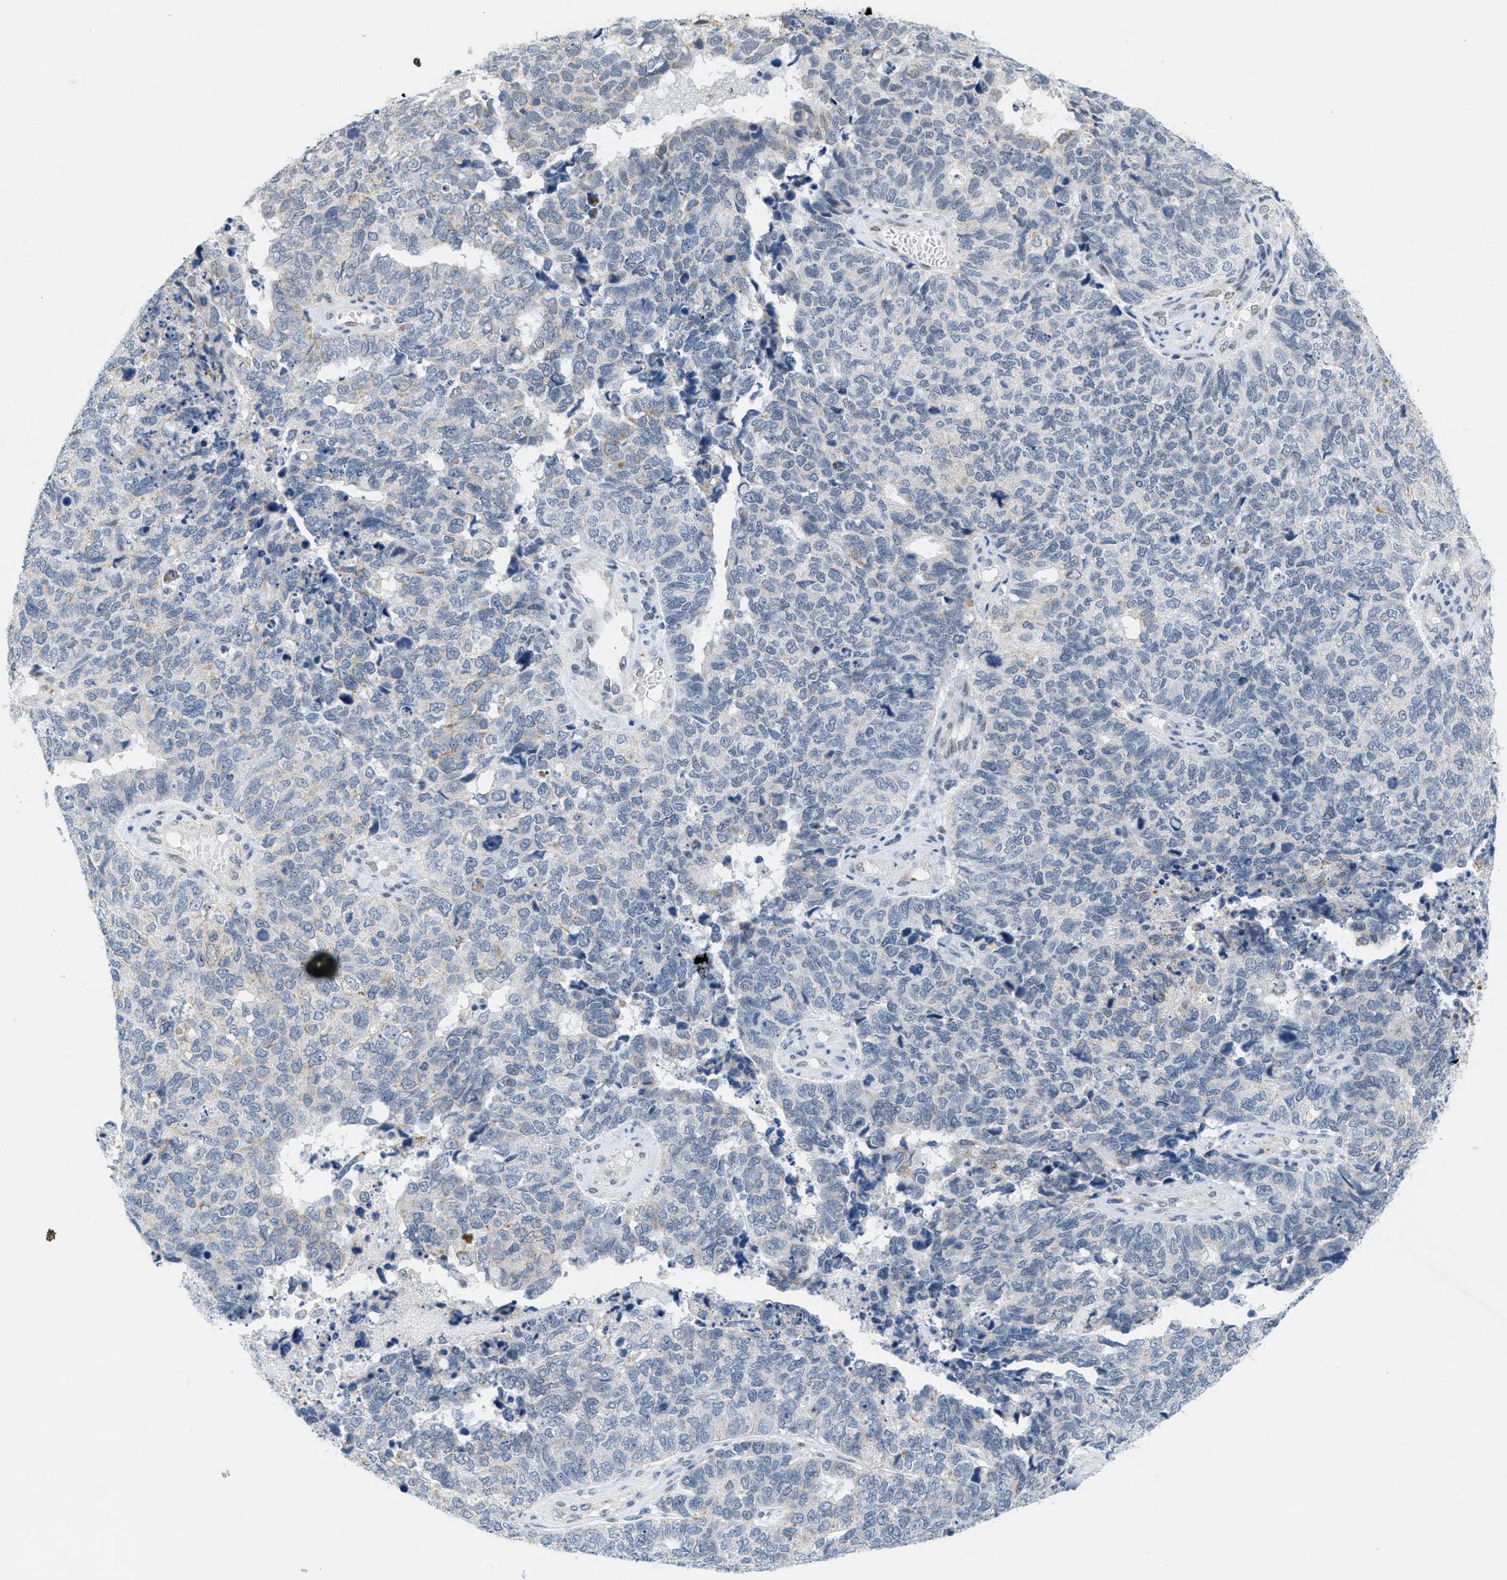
{"staining": {"intensity": "negative", "quantity": "none", "location": "none"}, "tissue": "cervical cancer", "cell_type": "Tumor cells", "image_type": "cancer", "snomed": [{"axis": "morphology", "description": "Squamous cell carcinoma, NOS"}, {"axis": "topography", "description": "Cervix"}], "caption": "Tumor cells show no significant positivity in cervical squamous cell carcinoma. (DAB immunohistochemistry with hematoxylin counter stain).", "gene": "HS3ST2", "patient": {"sex": "female", "age": 63}}